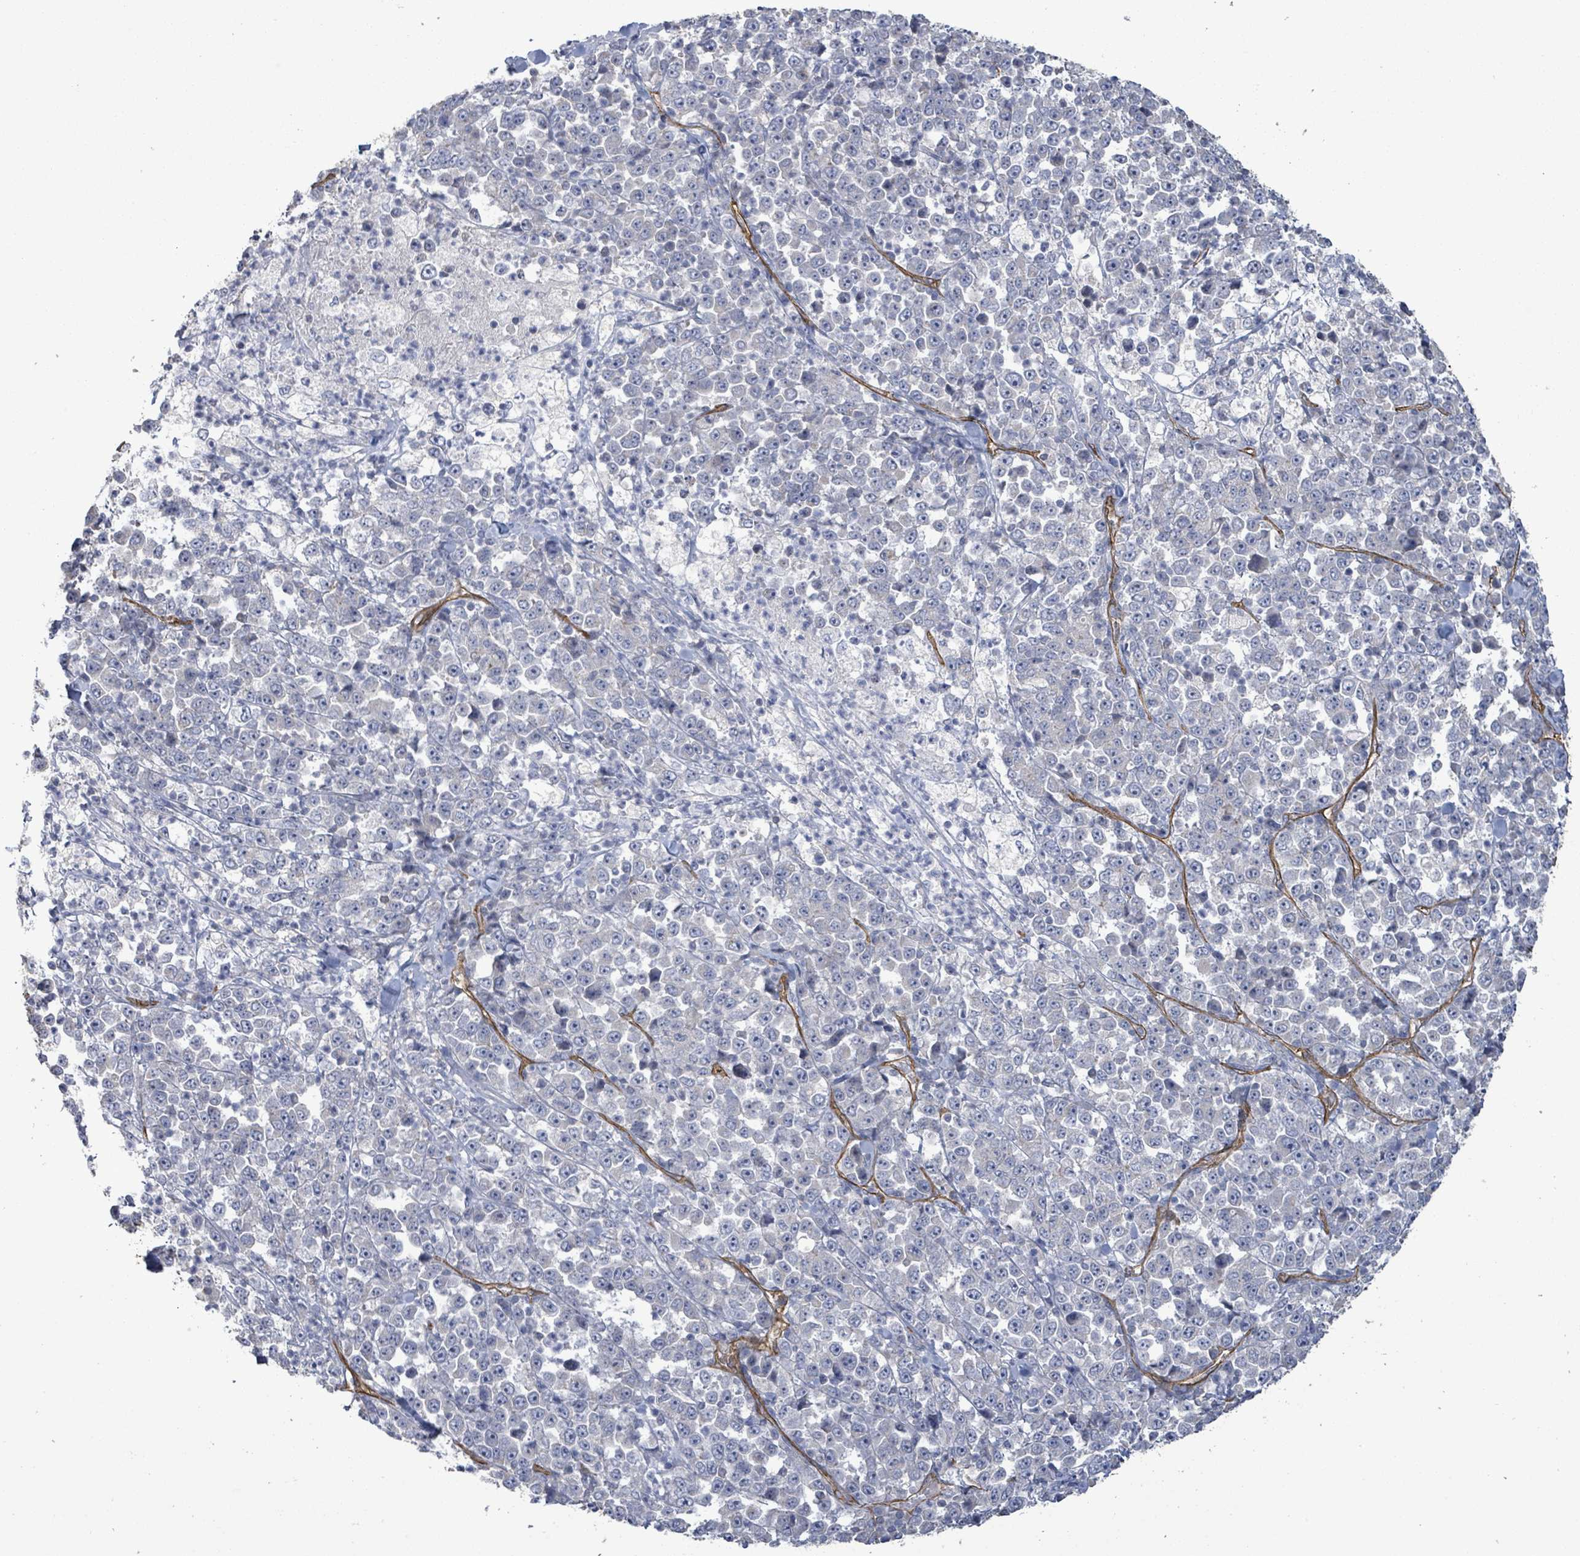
{"staining": {"intensity": "negative", "quantity": "none", "location": "none"}, "tissue": "stomach cancer", "cell_type": "Tumor cells", "image_type": "cancer", "snomed": [{"axis": "morphology", "description": "Normal tissue, NOS"}, {"axis": "morphology", "description": "Adenocarcinoma, NOS"}, {"axis": "topography", "description": "Stomach, upper"}, {"axis": "topography", "description": "Stomach"}], "caption": "This is a micrograph of immunohistochemistry staining of stomach cancer (adenocarcinoma), which shows no positivity in tumor cells. The staining is performed using DAB brown chromogen with nuclei counter-stained in using hematoxylin.", "gene": "KANK3", "patient": {"sex": "male", "age": 59}}